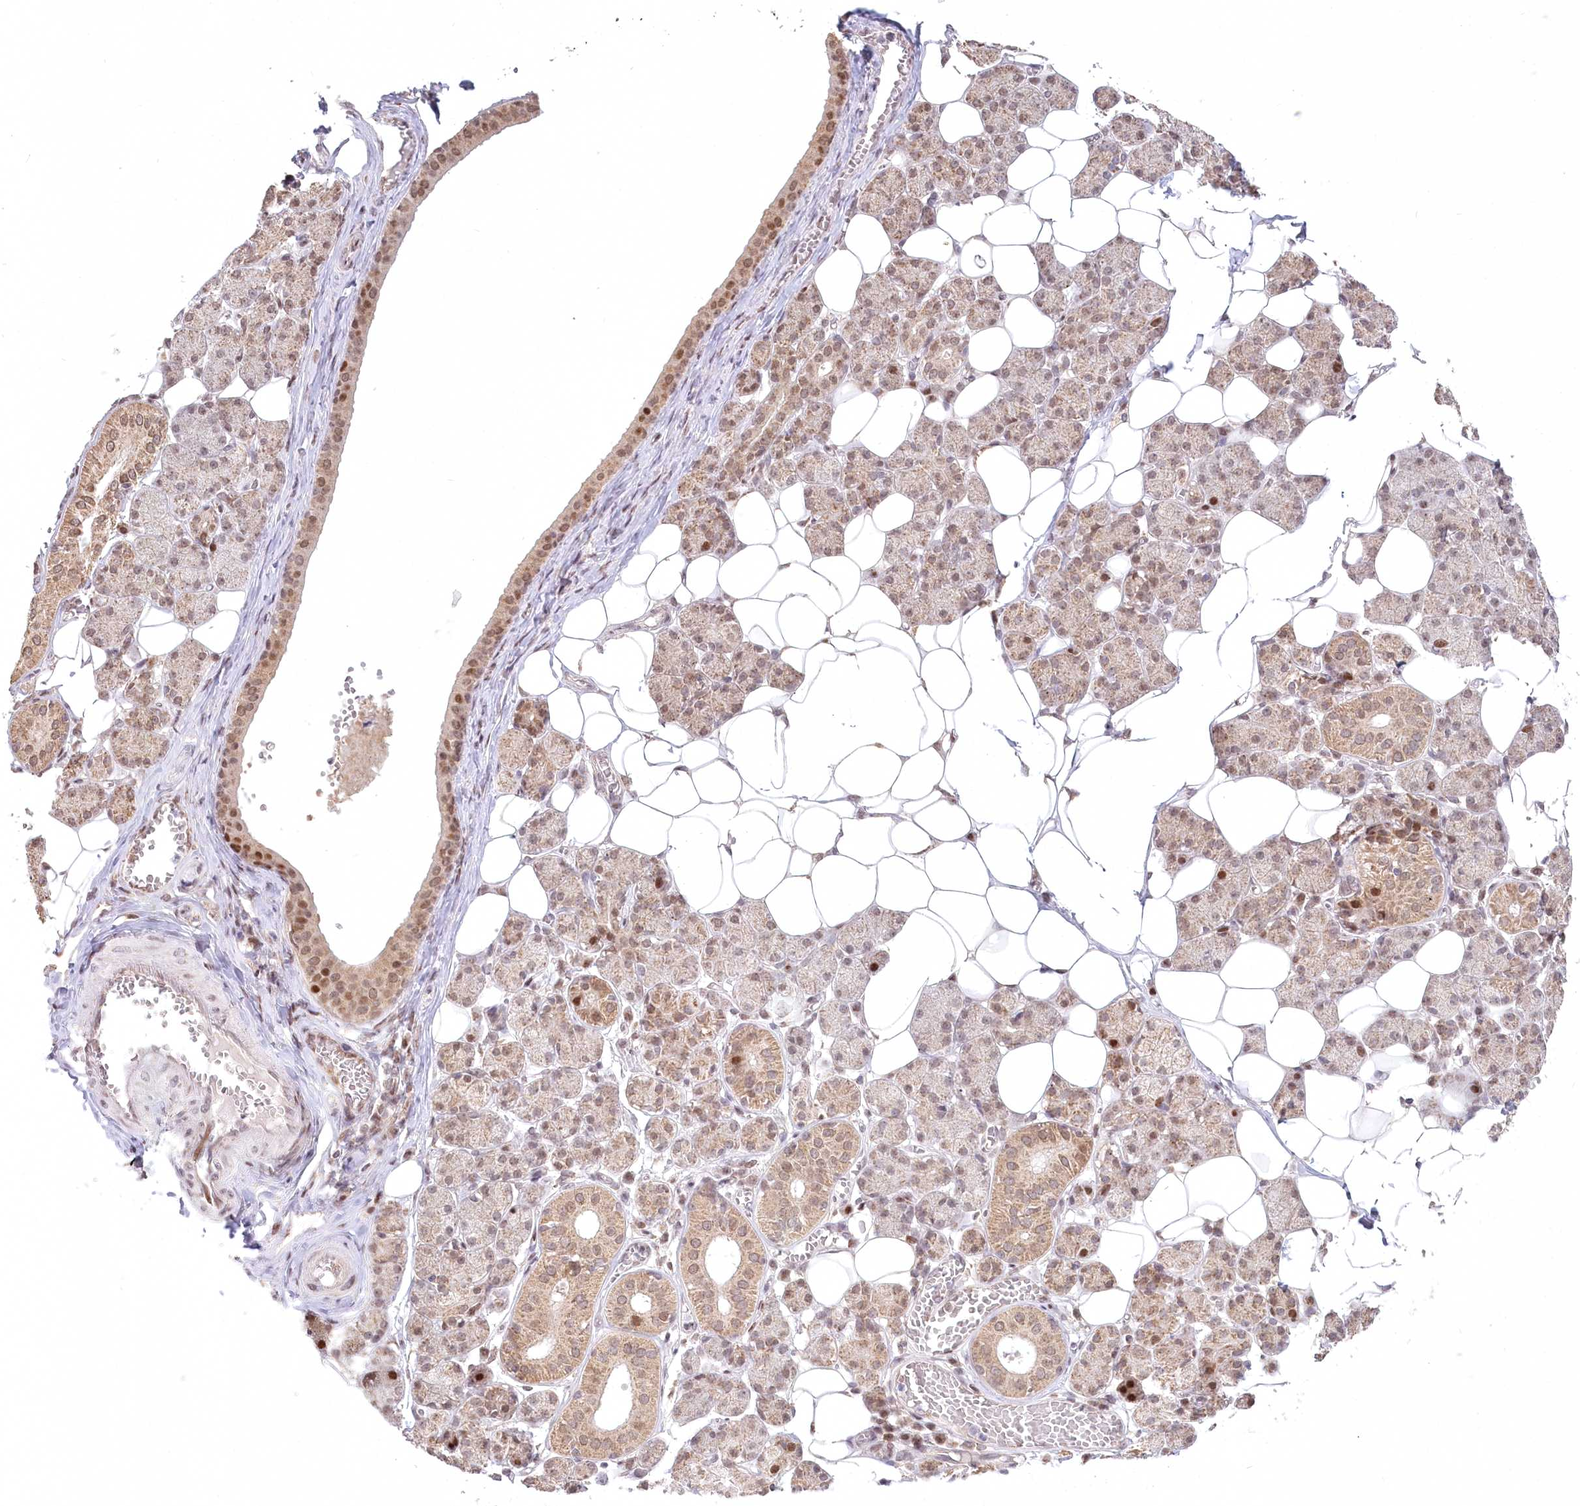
{"staining": {"intensity": "moderate", "quantity": ">75%", "location": "cytoplasmic/membranous,nuclear"}, "tissue": "salivary gland", "cell_type": "Glandular cells", "image_type": "normal", "snomed": [{"axis": "morphology", "description": "Normal tissue, NOS"}, {"axis": "topography", "description": "Salivary gland"}], "caption": "IHC (DAB (3,3'-diaminobenzidine)) staining of unremarkable salivary gland shows moderate cytoplasmic/membranous,nuclear protein expression in approximately >75% of glandular cells.", "gene": "PYURF", "patient": {"sex": "female", "age": 33}}